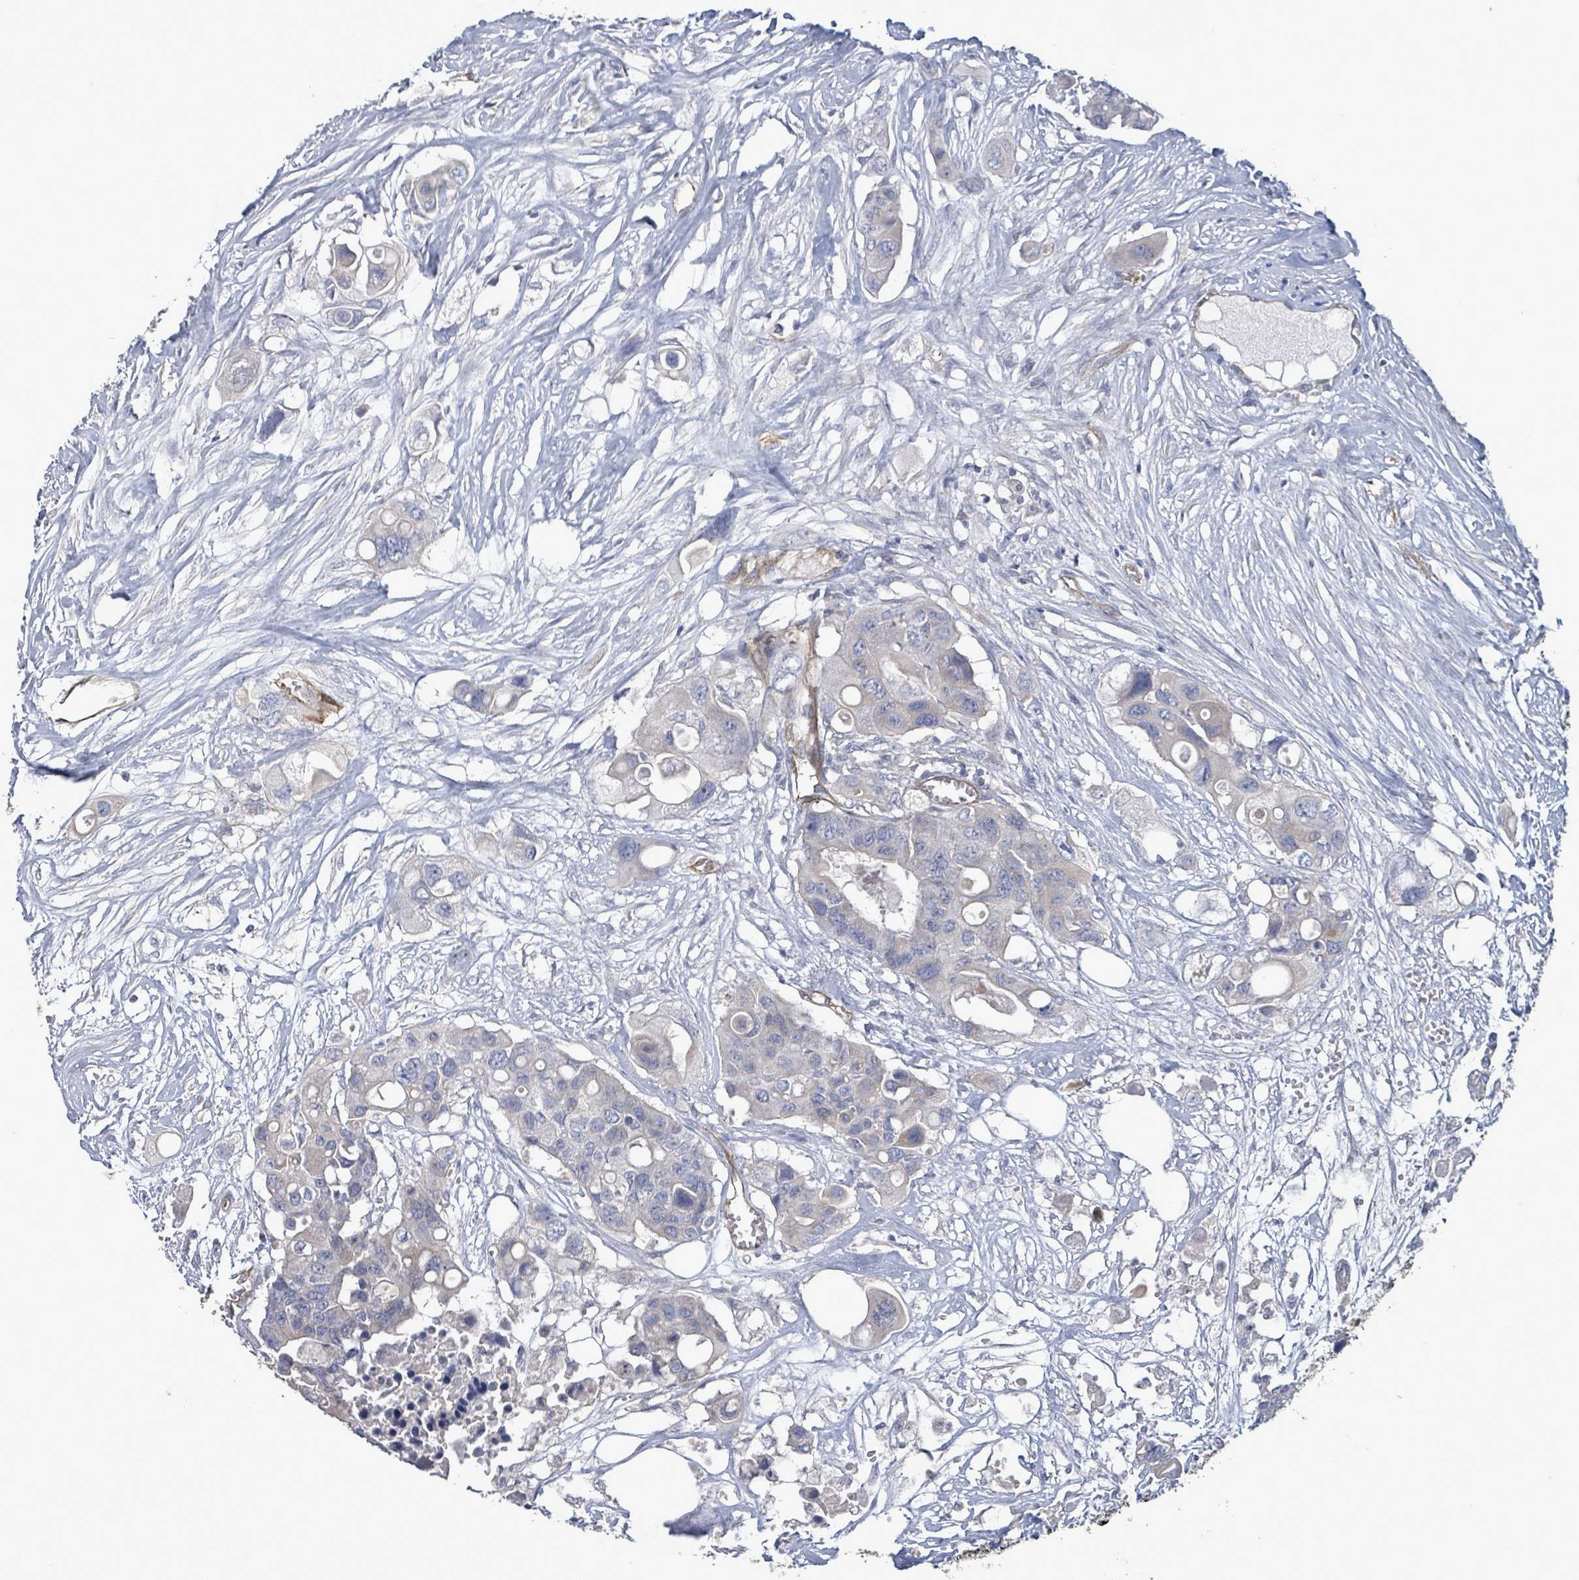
{"staining": {"intensity": "negative", "quantity": "none", "location": "none"}, "tissue": "colorectal cancer", "cell_type": "Tumor cells", "image_type": "cancer", "snomed": [{"axis": "morphology", "description": "Adenocarcinoma, NOS"}, {"axis": "topography", "description": "Colon"}], "caption": "There is no significant staining in tumor cells of colorectal adenocarcinoma.", "gene": "KANK3", "patient": {"sex": "male", "age": 77}}